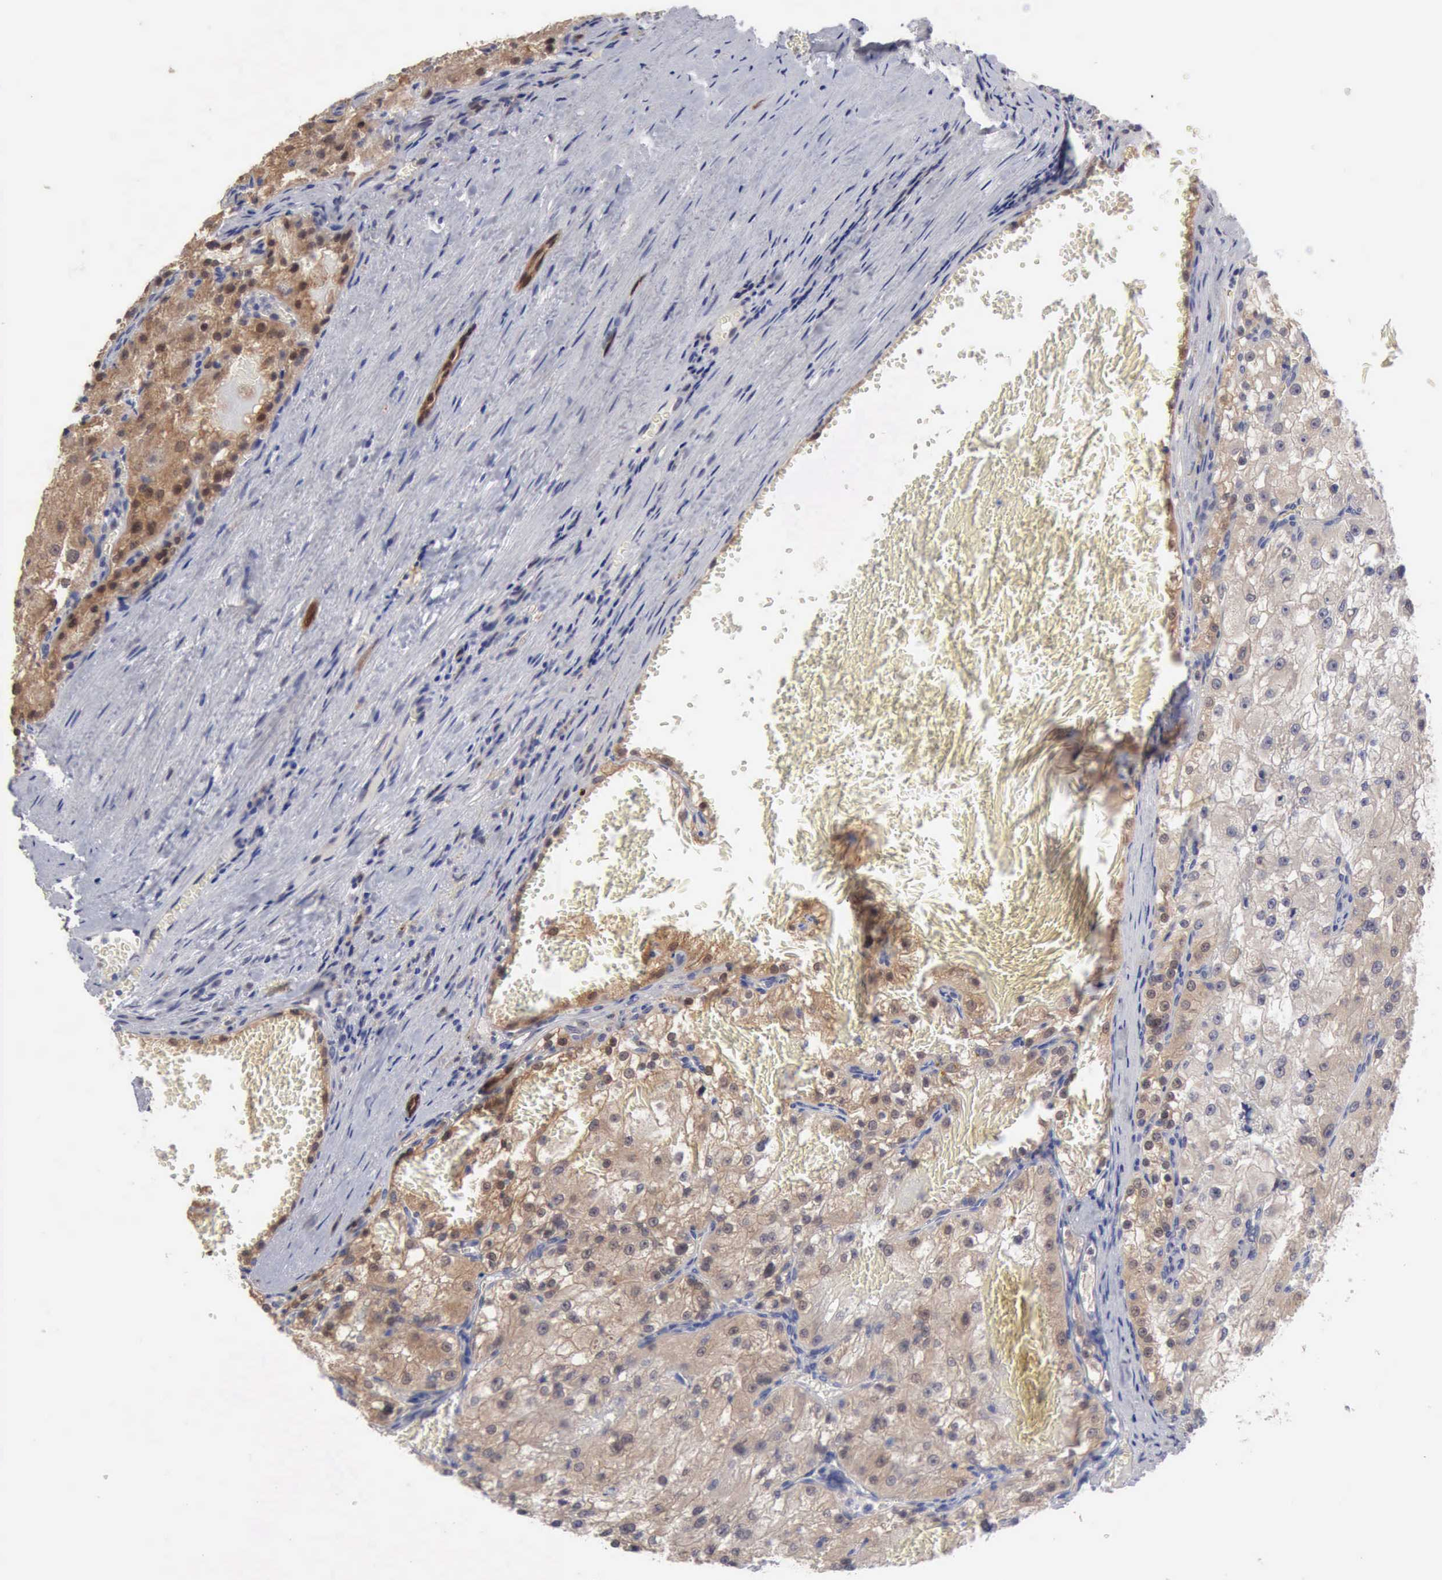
{"staining": {"intensity": "weak", "quantity": "25%-75%", "location": "cytoplasmic/membranous,nuclear"}, "tissue": "renal cancer", "cell_type": "Tumor cells", "image_type": "cancer", "snomed": [{"axis": "morphology", "description": "Adenocarcinoma, NOS"}, {"axis": "topography", "description": "Kidney"}], "caption": "Protein expression analysis of adenocarcinoma (renal) shows weak cytoplasmic/membranous and nuclear expression in about 25%-75% of tumor cells.", "gene": "PTGR2", "patient": {"sex": "female", "age": 74}}